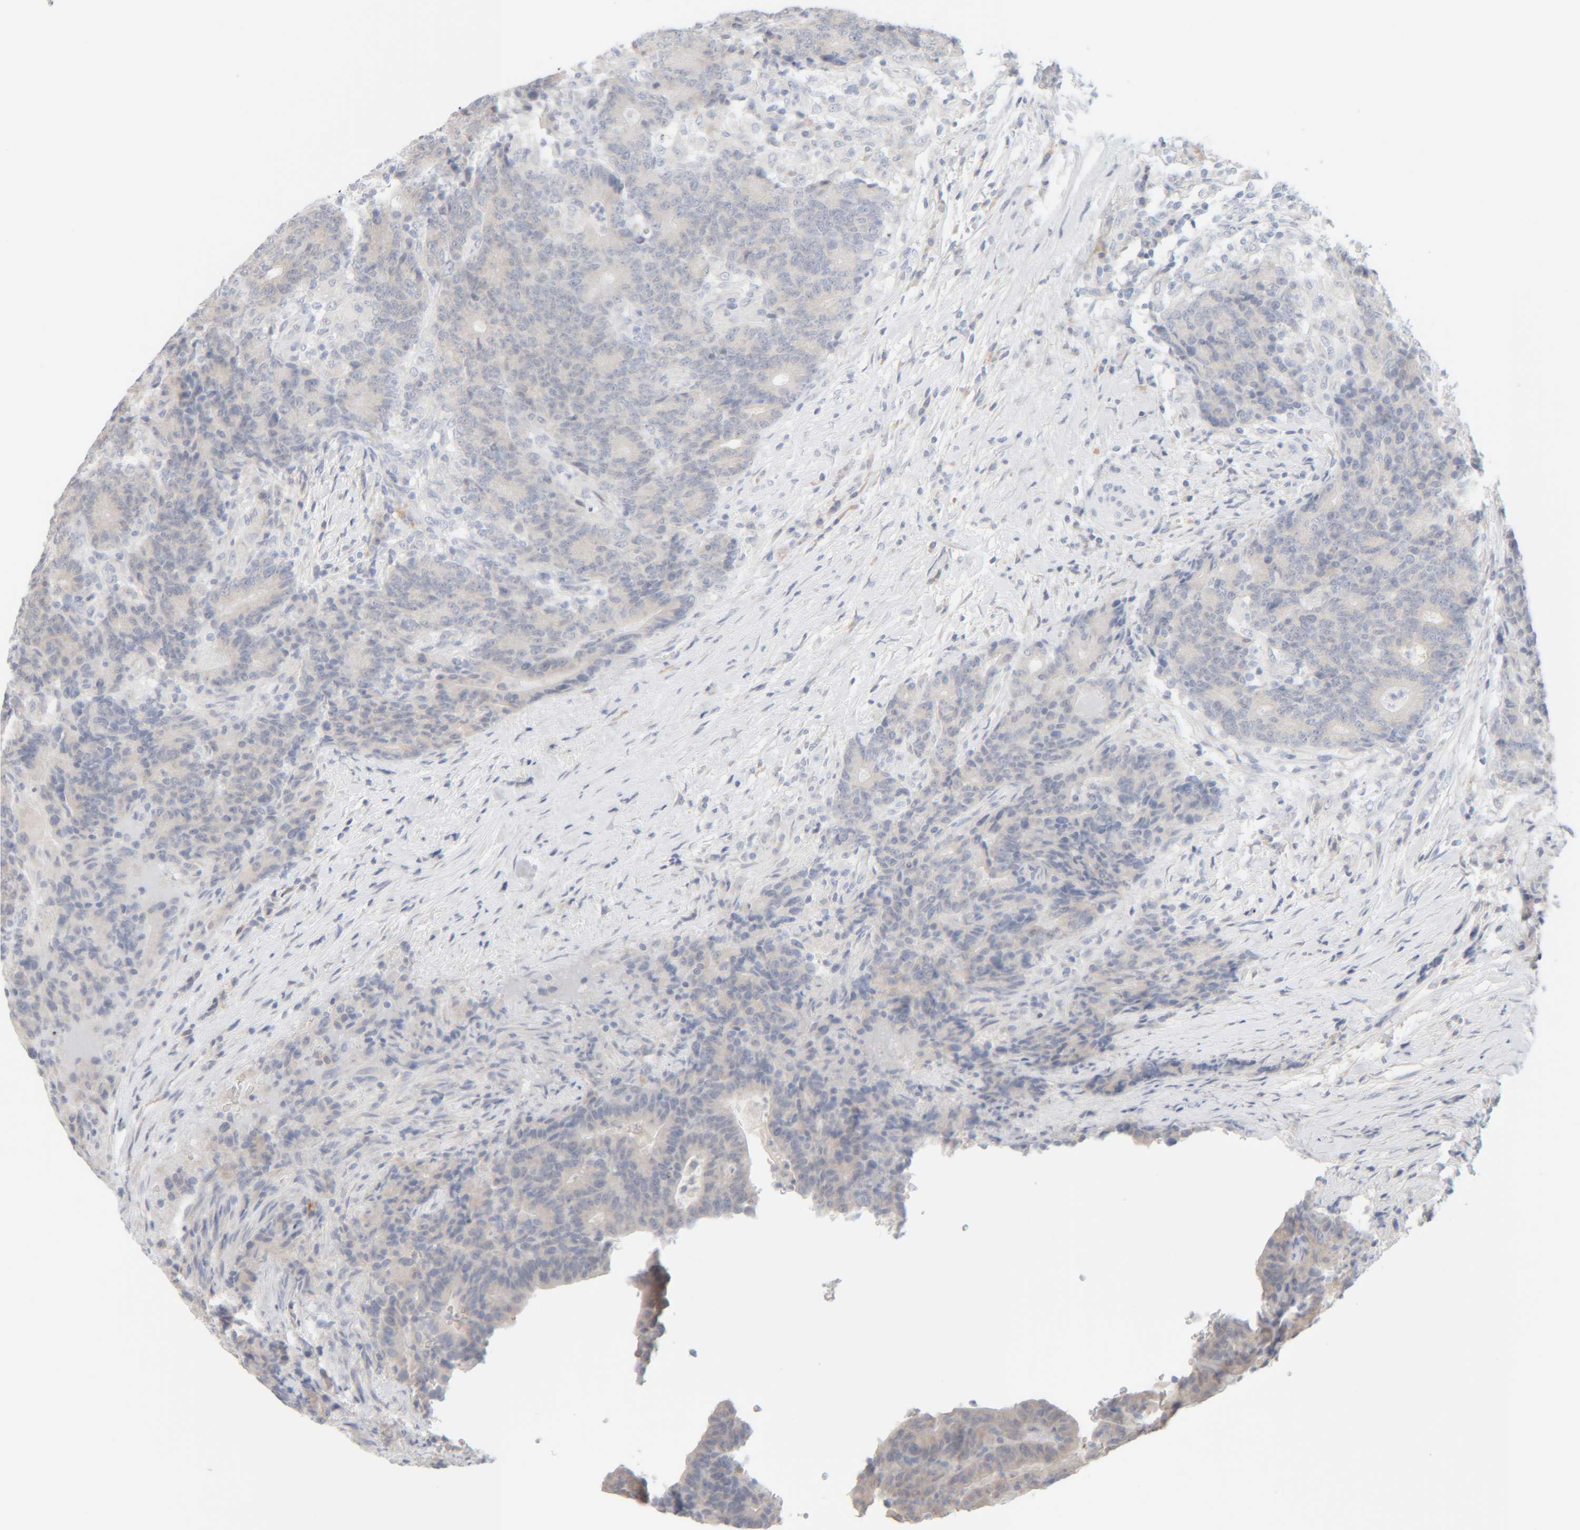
{"staining": {"intensity": "negative", "quantity": "none", "location": "none"}, "tissue": "colorectal cancer", "cell_type": "Tumor cells", "image_type": "cancer", "snomed": [{"axis": "morphology", "description": "Normal tissue, NOS"}, {"axis": "morphology", "description": "Adenocarcinoma, NOS"}, {"axis": "topography", "description": "Colon"}], "caption": "Colorectal cancer (adenocarcinoma) stained for a protein using immunohistochemistry shows no staining tumor cells.", "gene": "RIDA", "patient": {"sex": "female", "age": 75}}